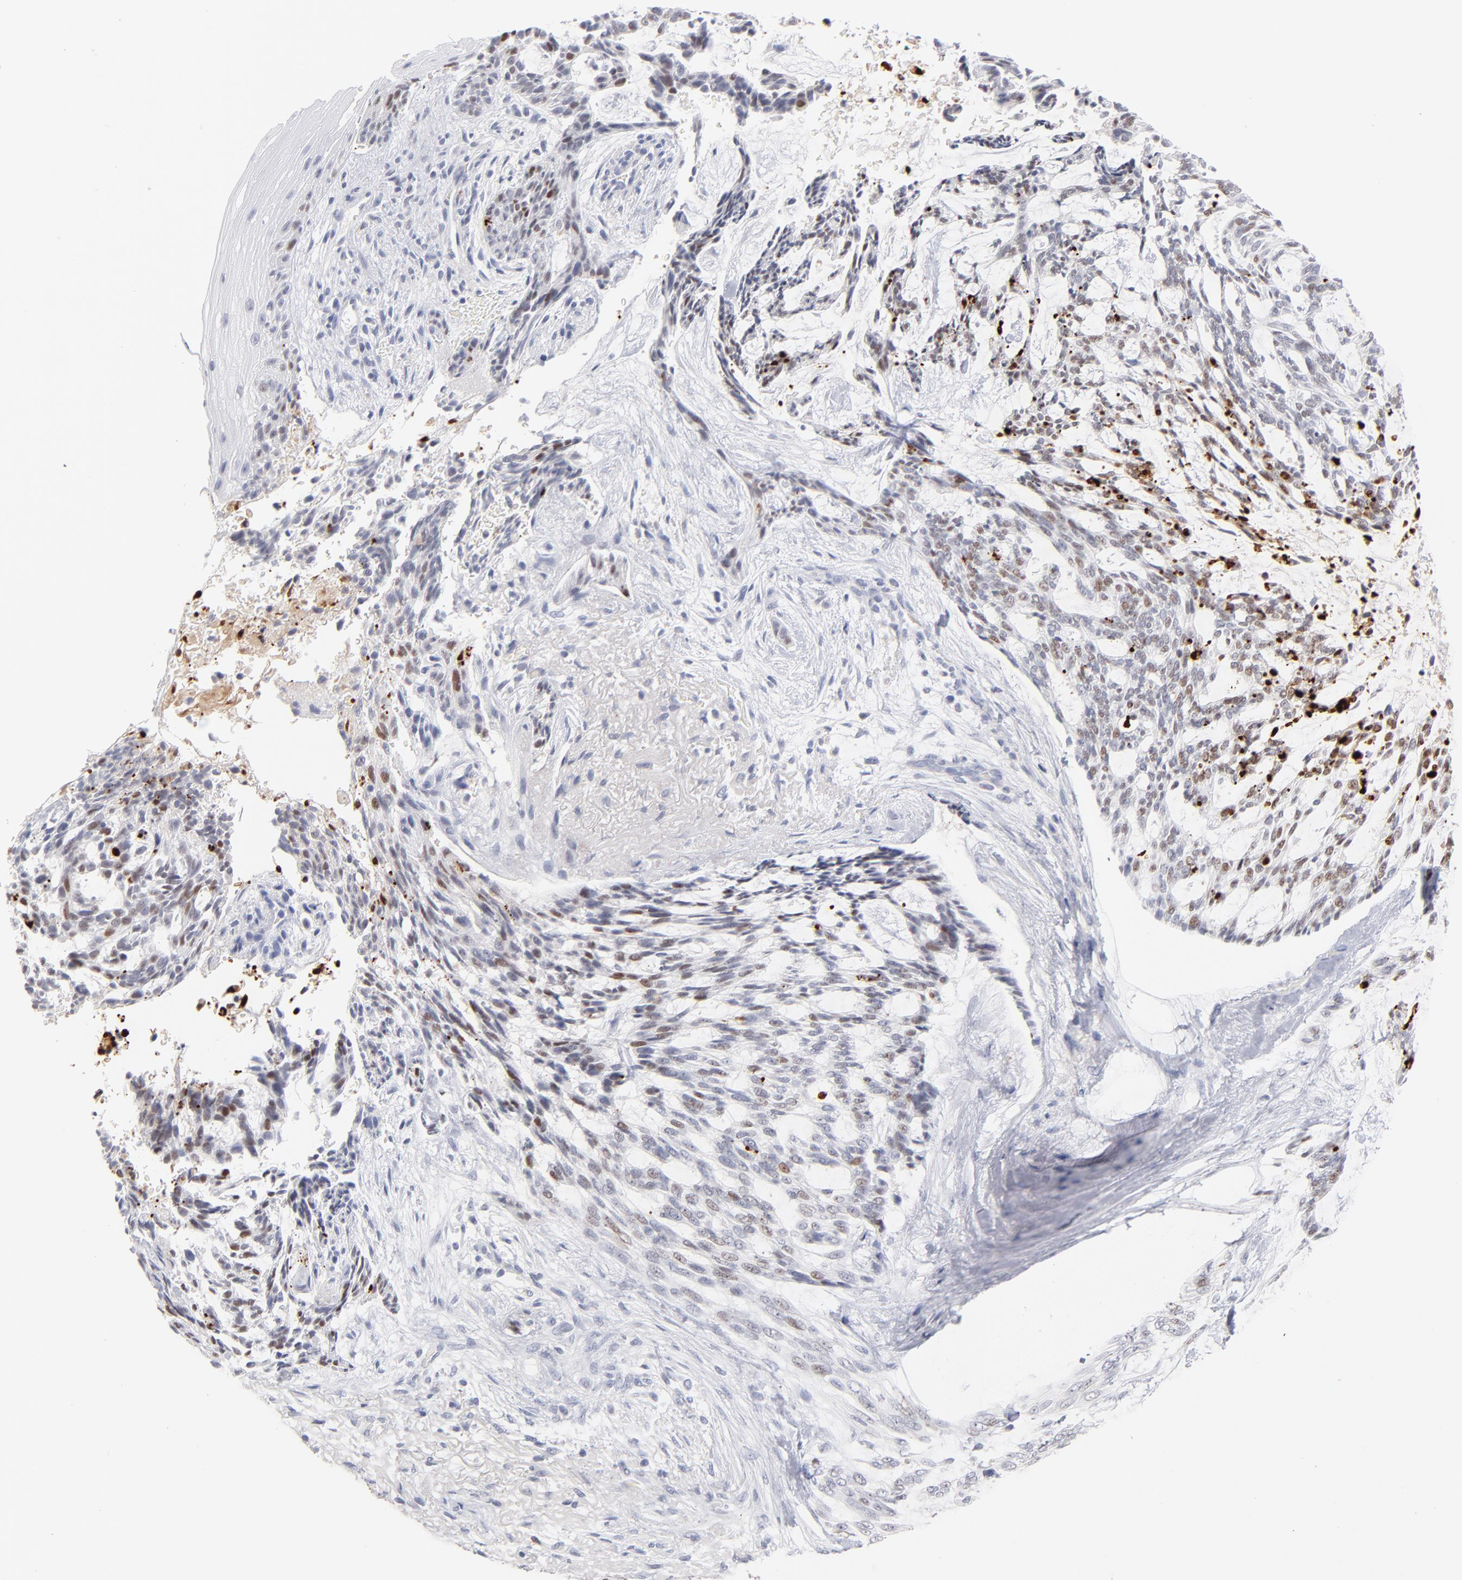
{"staining": {"intensity": "weak", "quantity": "<25%", "location": "nuclear"}, "tissue": "skin cancer", "cell_type": "Tumor cells", "image_type": "cancer", "snomed": [{"axis": "morphology", "description": "Normal tissue, NOS"}, {"axis": "morphology", "description": "Basal cell carcinoma"}, {"axis": "topography", "description": "Skin"}], "caption": "Image shows no significant protein expression in tumor cells of basal cell carcinoma (skin). (Brightfield microscopy of DAB (3,3'-diaminobenzidine) IHC at high magnification).", "gene": "PARP1", "patient": {"sex": "female", "age": 71}}